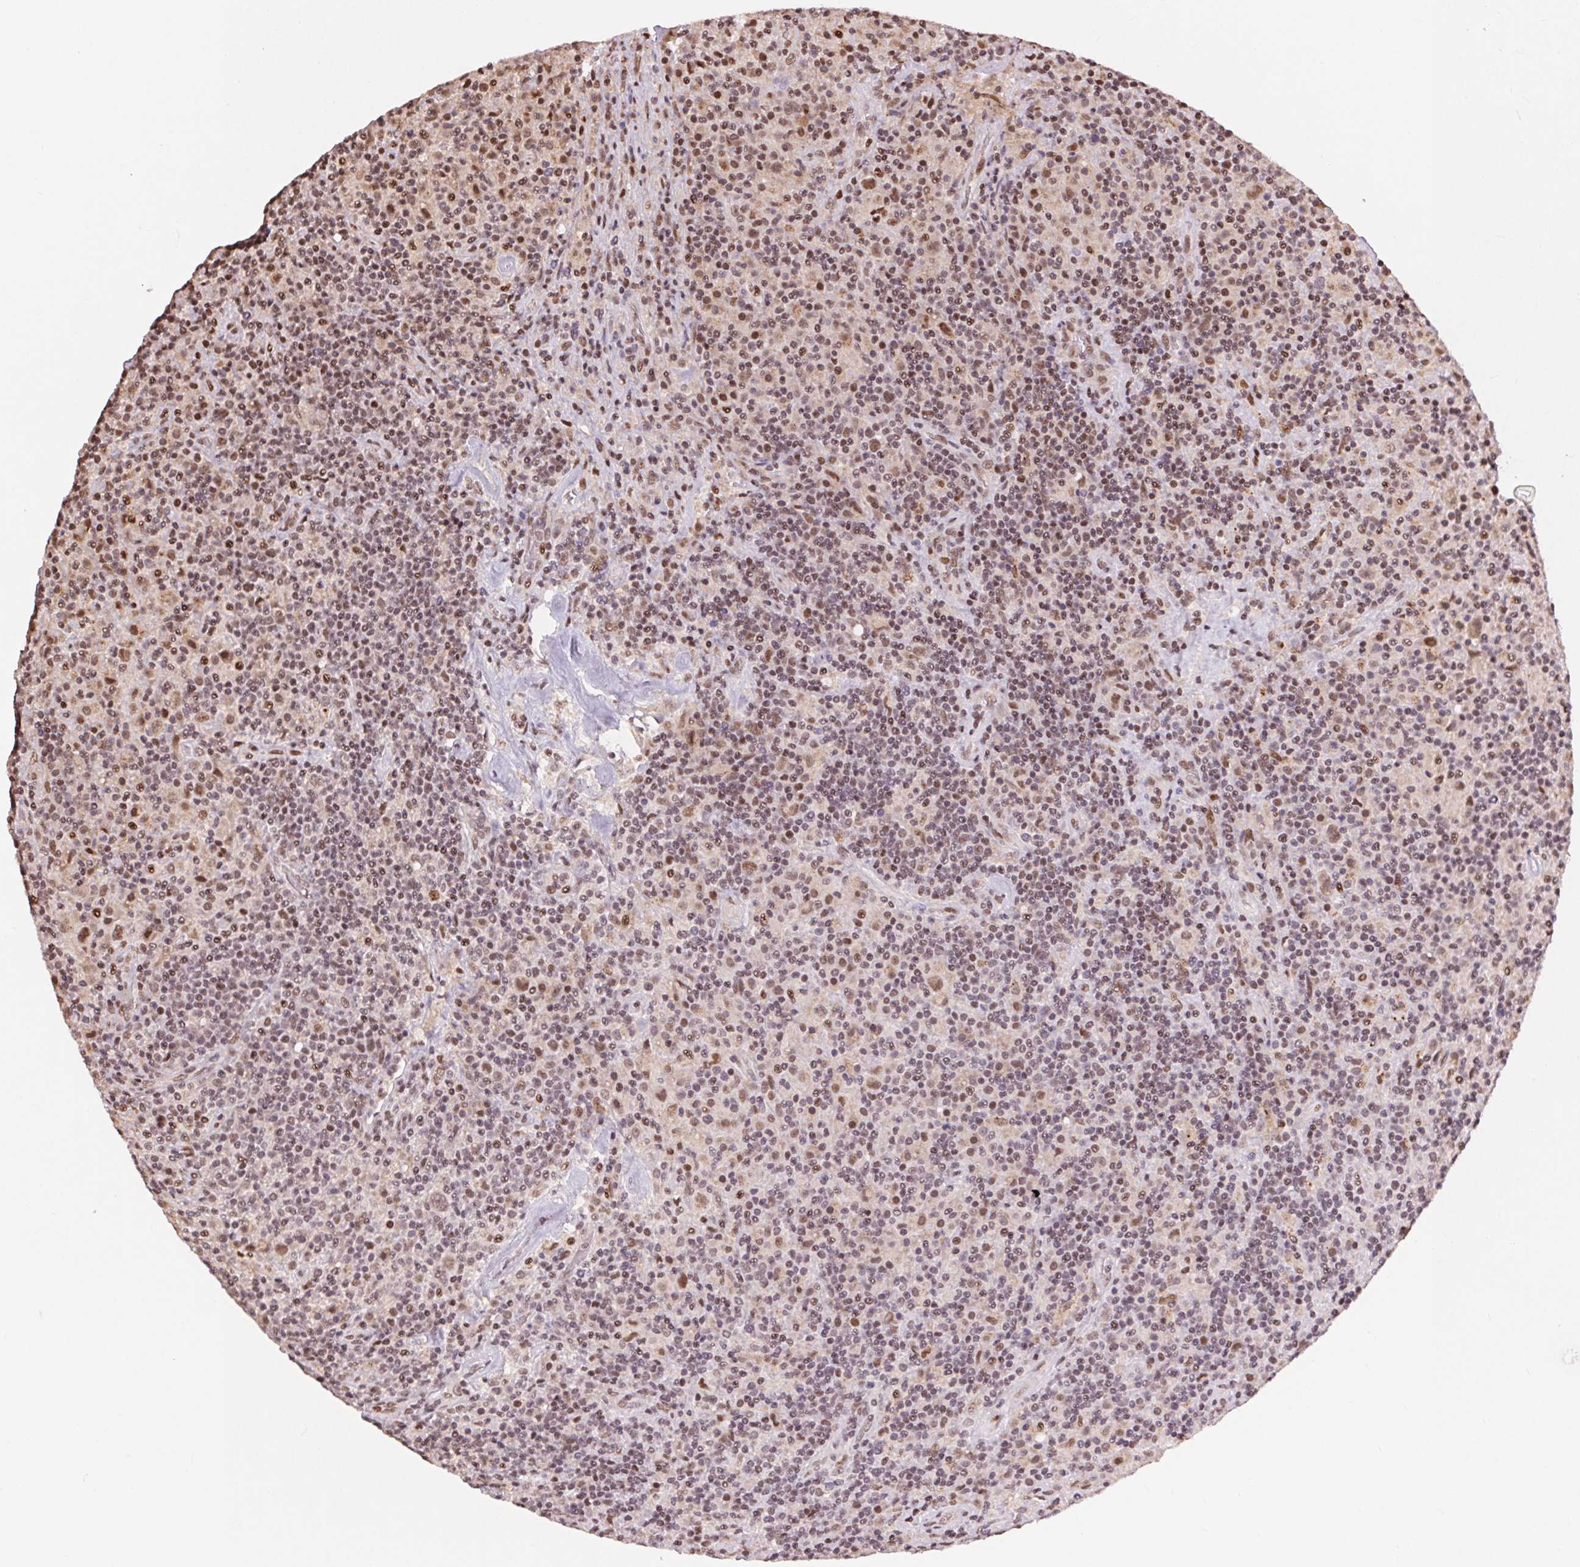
{"staining": {"intensity": "moderate", "quantity": ">75%", "location": "nuclear"}, "tissue": "lymphoma", "cell_type": "Tumor cells", "image_type": "cancer", "snomed": [{"axis": "morphology", "description": "Hodgkin's disease, NOS"}, {"axis": "topography", "description": "Lymph node"}], "caption": "This image shows IHC staining of Hodgkin's disease, with medium moderate nuclear expression in approximately >75% of tumor cells.", "gene": "RAD23A", "patient": {"sex": "male", "age": 70}}